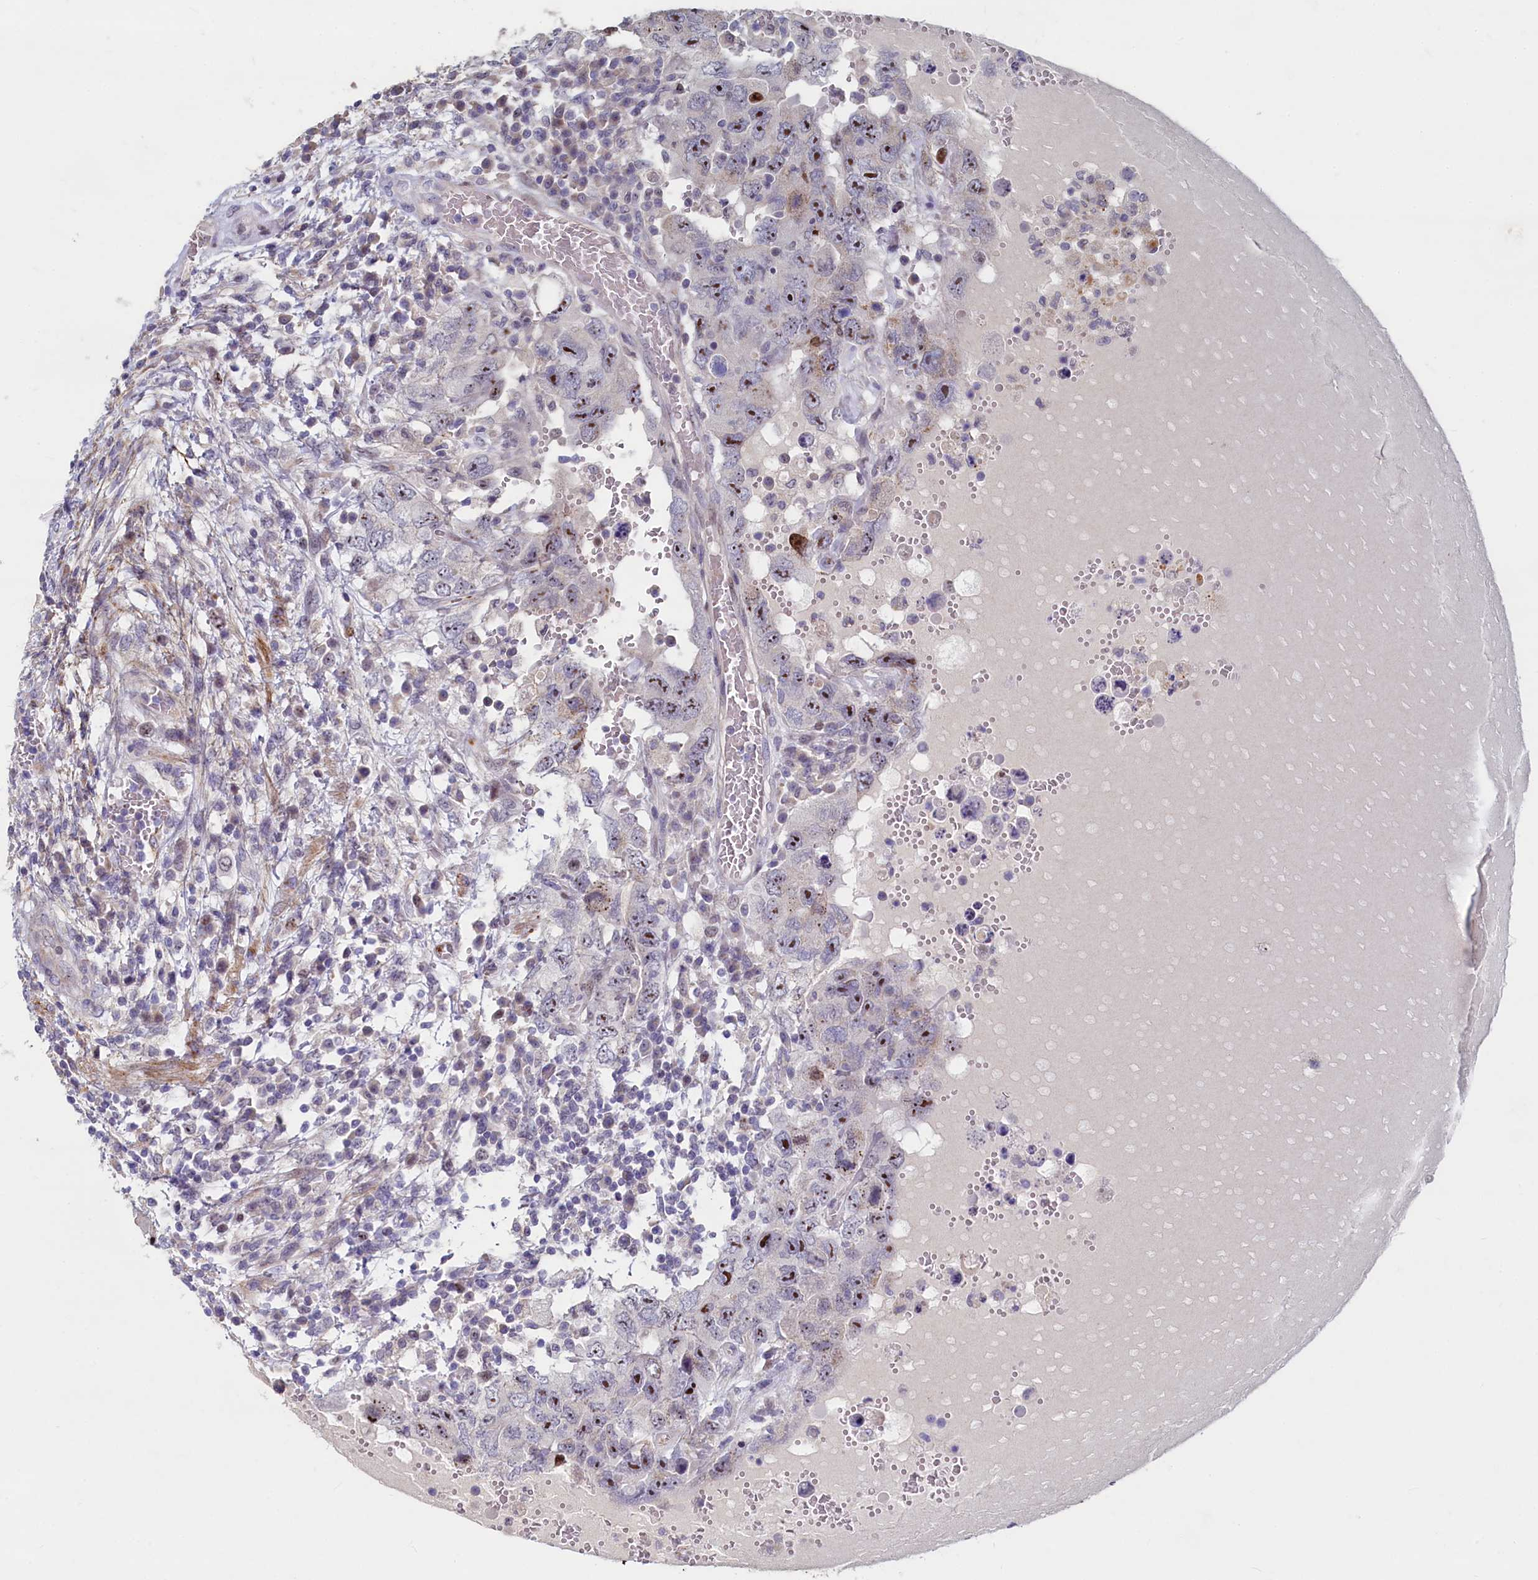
{"staining": {"intensity": "moderate", "quantity": ">75%", "location": "nuclear"}, "tissue": "testis cancer", "cell_type": "Tumor cells", "image_type": "cancer", "snomed": [{"axis": "morphology", "description": "Carcinoma, Embryonal, NOS"}, {"axis": "topography", "description": "Testis"}], "caption": "Testis embryonal carcinoma stained with a brown dye demonstrates moderate nuclear positive positivity in about >75% of tumor cells.", "gene": "ASXL3", "patient": {"sex": "male", "age": 26}}